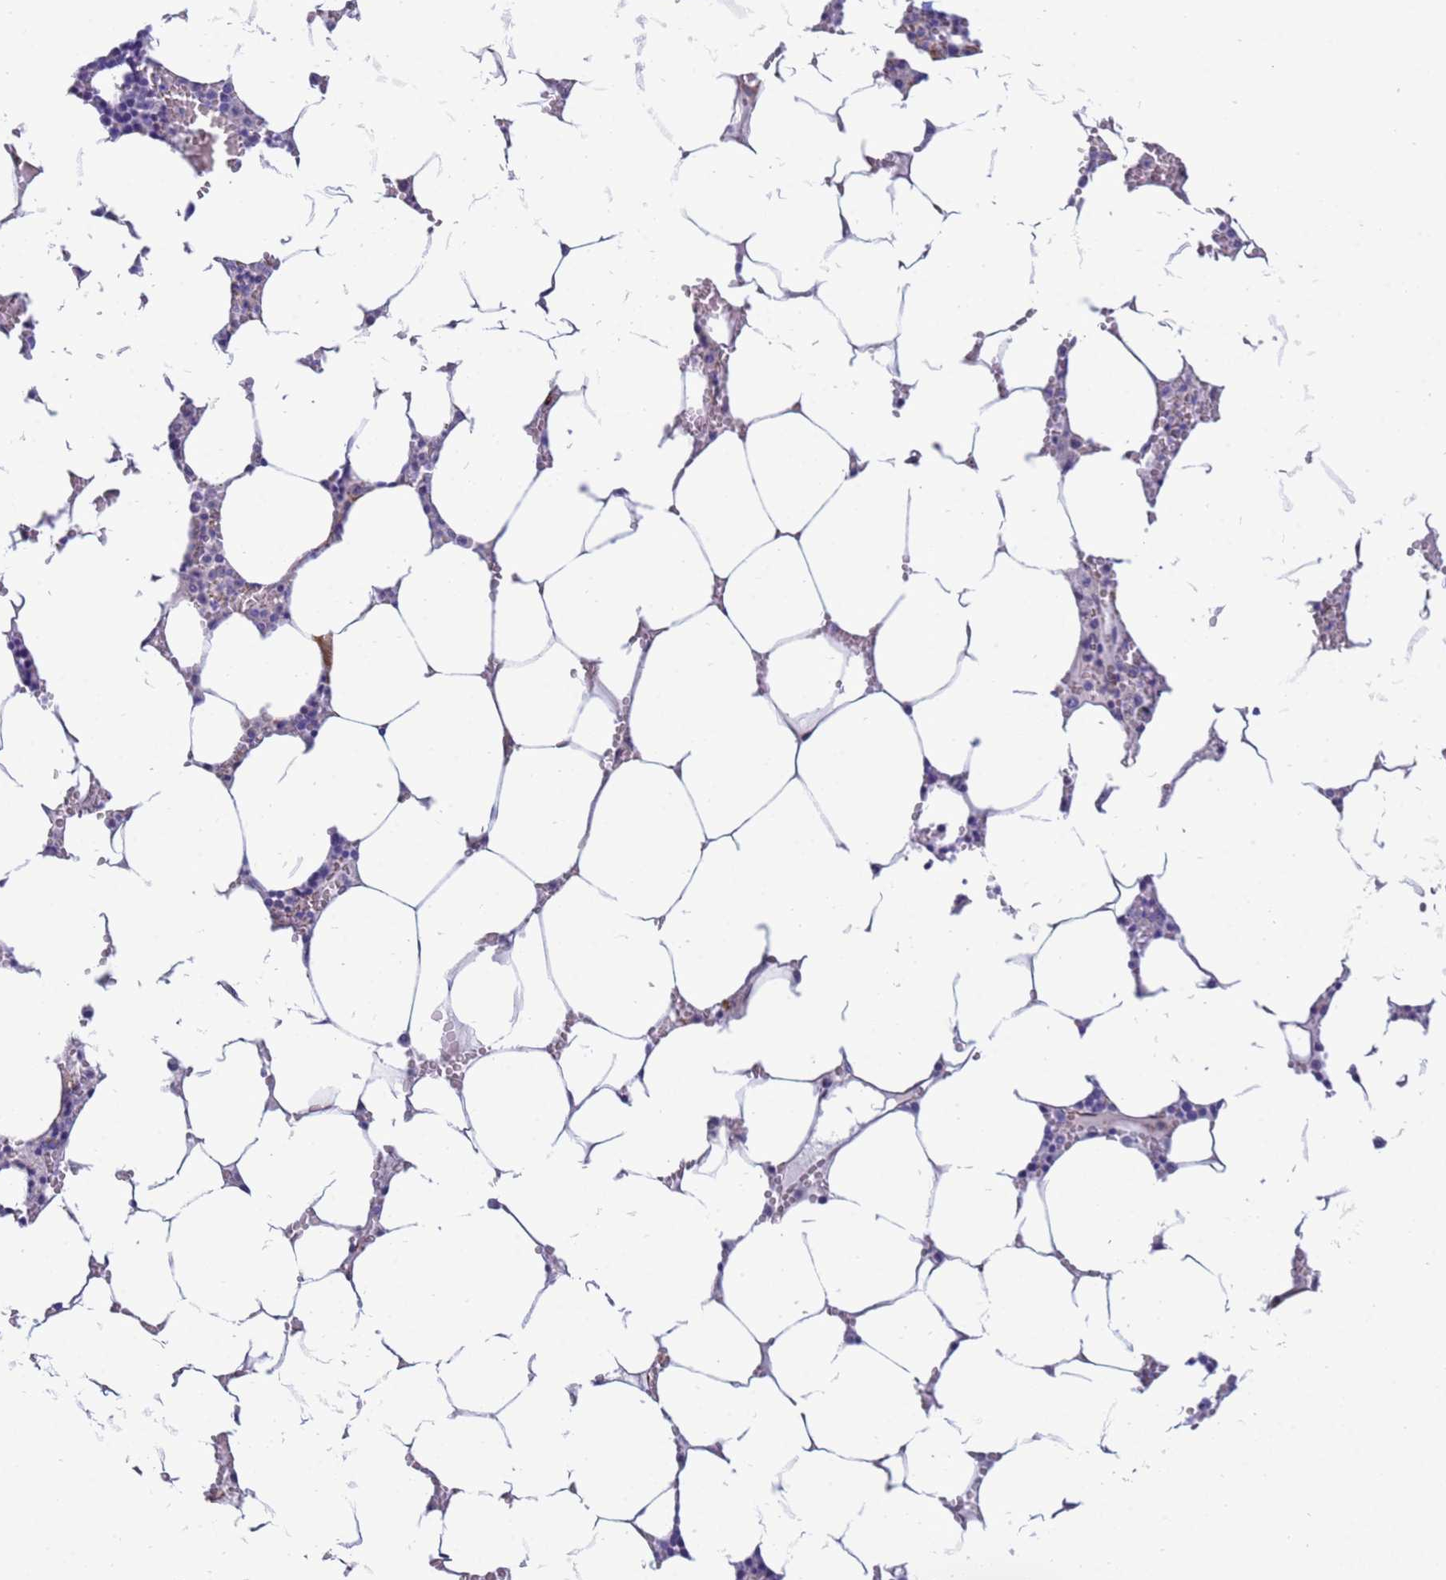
{"staining": {"intensity": "negative", "quantity": "none", "location": "none"}, "tissue": "bone marrow", "cell_type": "Hematopoietic cells", "image_type": "normal", "snomed": [{"axis": "morphology", "description": "Normal tissue, NOS"}, {"axis": "topography", "description": "Bone marrow"}], "caption": "High magnification brightfield microscopy of unremarkable bone marrow stained with DAB (3,3'-diaminobenzidine) (brown) and counterstained with hematoxylin (blue): hematopoietic cells show no significant expression. (DAB IHC visualized using brightfield microscopy, high magnification).", "gene": "TRPC6", "patient": {"sex": "male", "age": 70}}